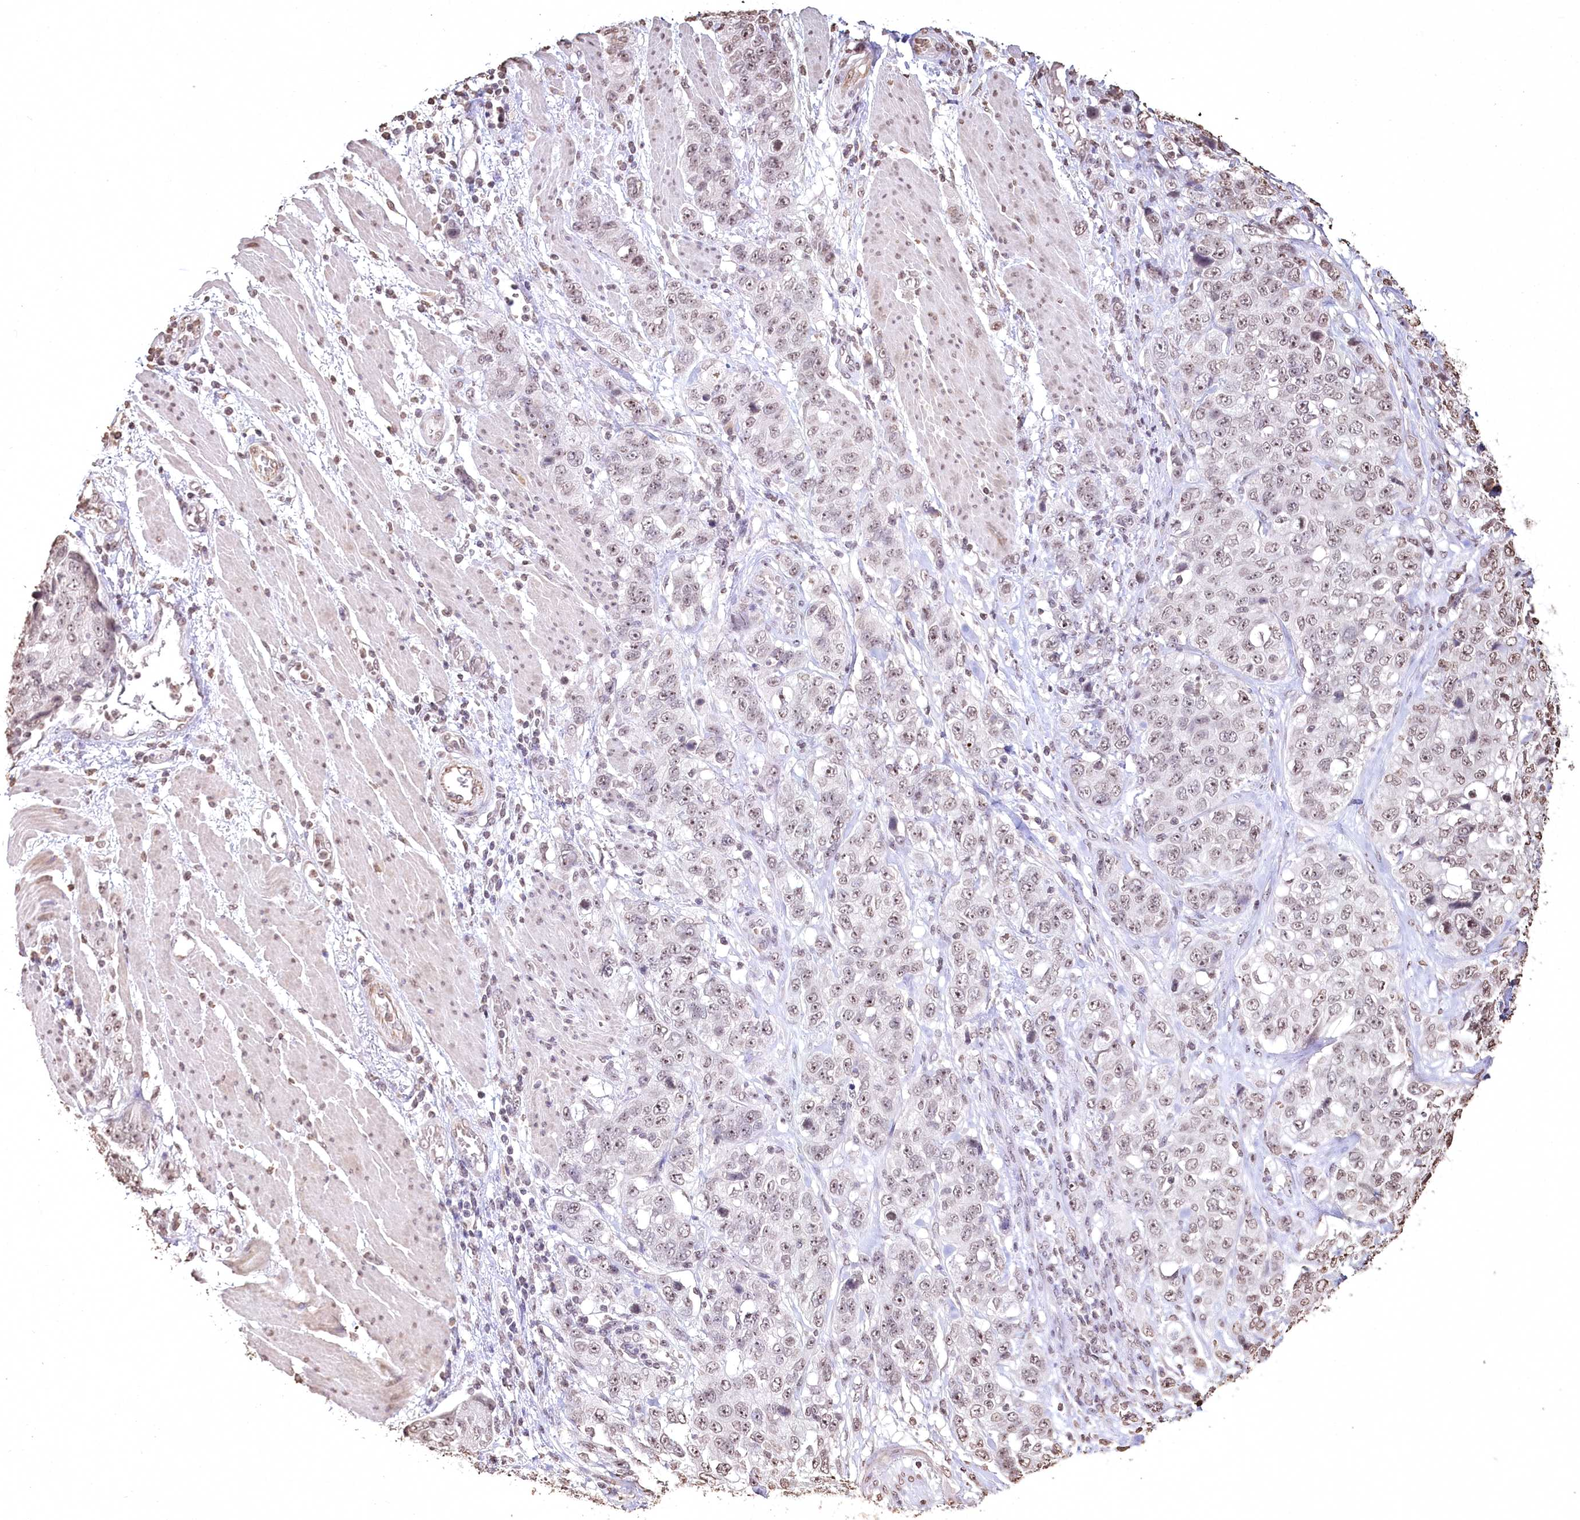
{"staining": {"intensity": "negative", "quantity": "none", "location": "none"}, "tissue": "stomach cancer", "cell_type": "Tumor cells", "image_type": "cancer", "snomed": [{"axis": "morphology", "description": "Adenocarcinoma, NOS"}, {"axis": "topography", "description": "Stomach"}], "caption": "Stomach adenocarcinoma was stained to show a protein in brown. There is no significant staining in tumor cells.", "gene": "DMXL1", "patient": {"sex": "male", "age": 48}}